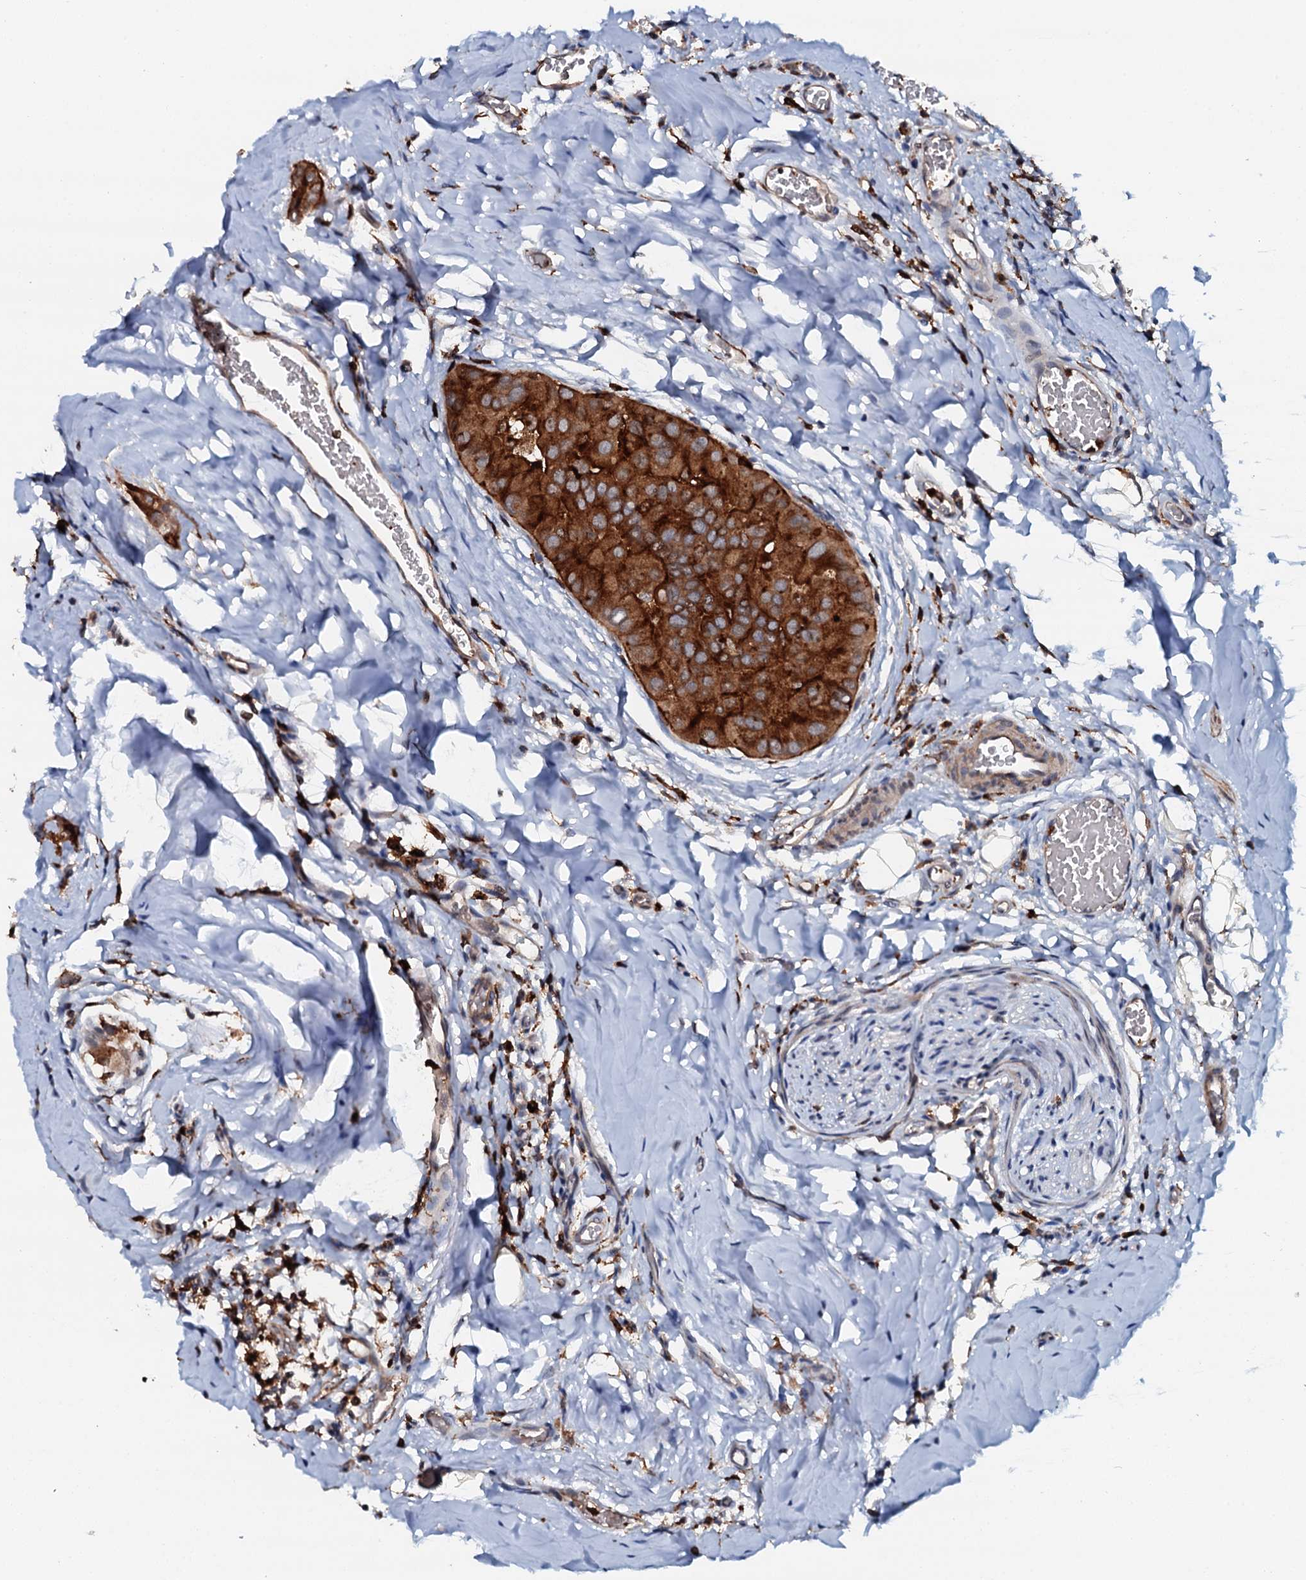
{"staining": {"intensity": "strong", "quantity": ">75%", "location": "cytoplasmic/membranous"}, "tissue": "thyroid cancer", "cell_type": "Tumor cells", "image_type": "cancer", "snomed": [{"axis": "morphology", "description": "Papillary adenocarcinoma, NOS"}, {"axis": "topography", "description": "Thyroid gland"}], "caption": "About >75% of tumor cells in thyroid papillary adenocarcinoma reveal strong cytoplasmic/membranous protein positivity as visualized by brown immunohistochemical staining.", "gene": "VAMP8", "patient": {"sex": "male", "age": 33}}